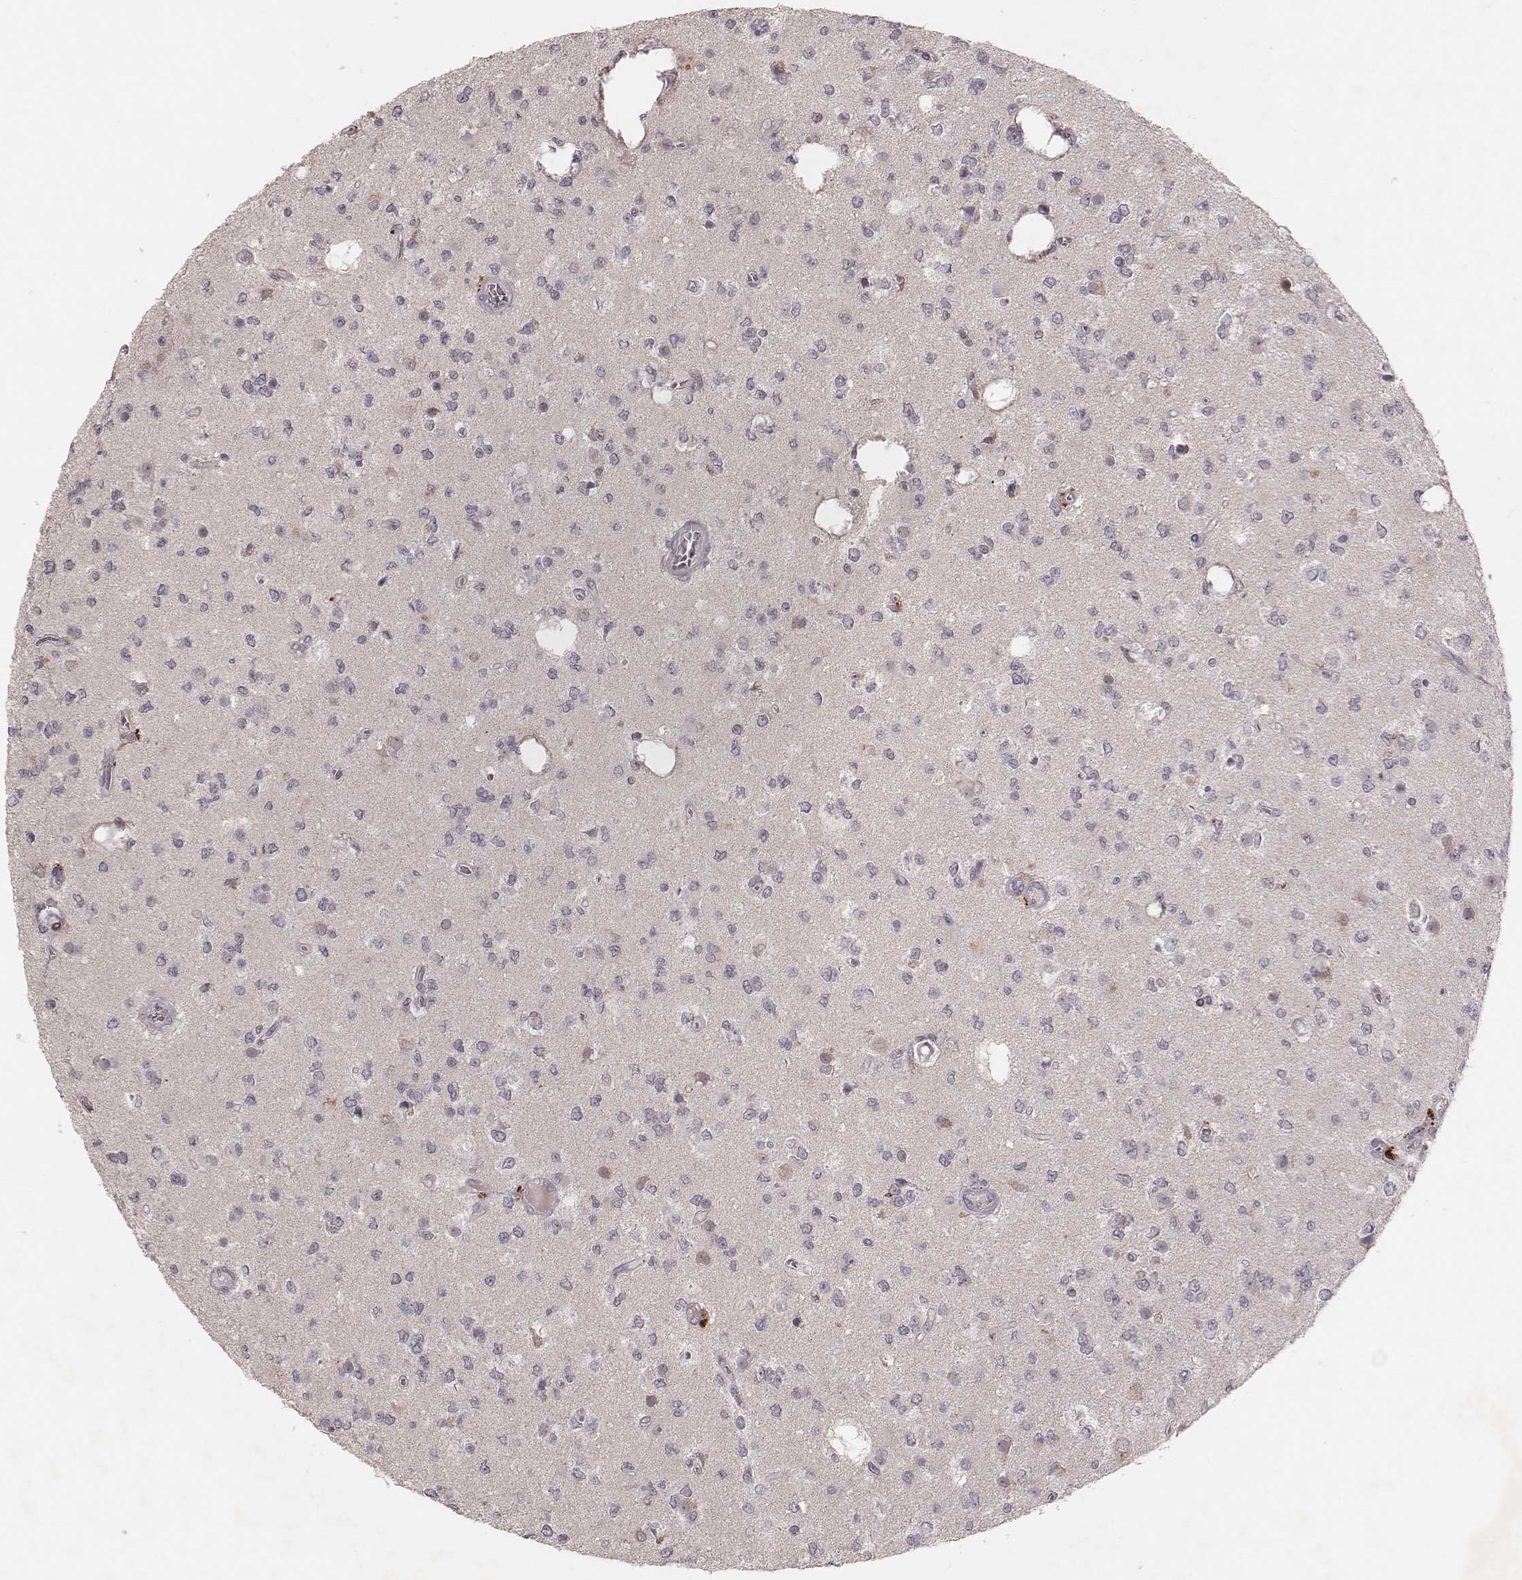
{"staining": {"intensity": "negative", "quantity": "none", "location": "none"}, "tissue": "glioma", "cell_type": "Tumor cells", "image_type": "cancer", "snomed": [{"axis": "morphology", "description": "Glioma, malignant, Low grade"}, {"axis": "topography", "description": "Brain"}], "caption": "Immunohistochemical staining of human malignant low-grade glioma reveals no significant expression in tumor cells.", "gene": "FAM13B", "patient": {"sex": "female", "age": 45}}